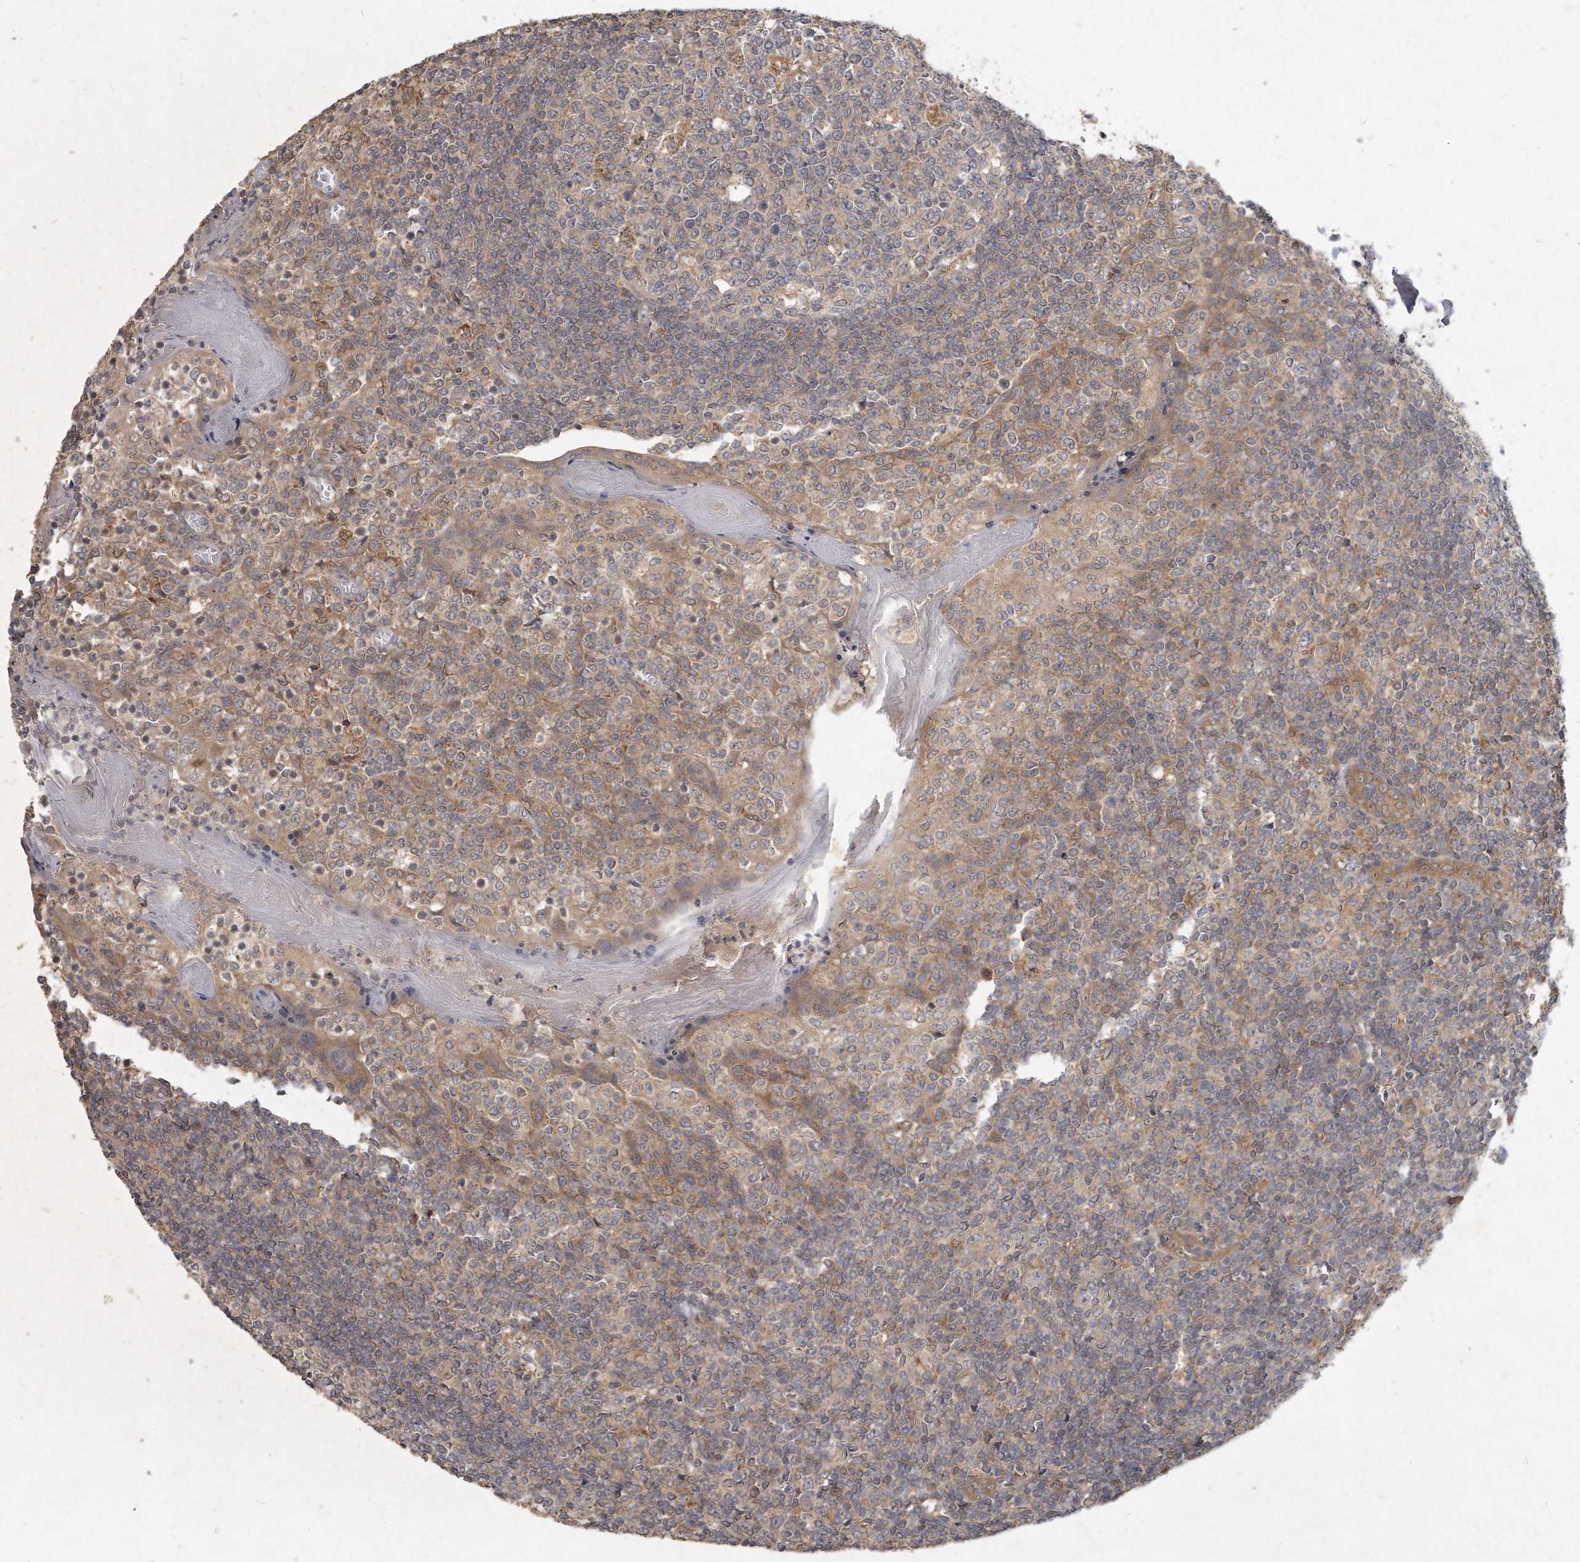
{"staining": {"intensity": "moderate", "quantity": "<25%", "location": "cytoplasmic/membranous"}, "tissue": "tonsil", "cell_type": "Germinal center cells", "image_type": "normal", "snomed": [{"axis": "morphology", "description": "Normal tissue, NOS"}, {"axis": "topography", "description": "Tonsil"}], "caption": "Protein staining shows moderate cytoplasmic/membranous positivity in about <25% of germinal center cells in normal tonsil. (Stains: DAB in brown, nuclei in blue, Microscopy: brightfield microscopy at high magnification).", "gene": "LGALS8", "patient": {"sex": "female", "age": 19}}